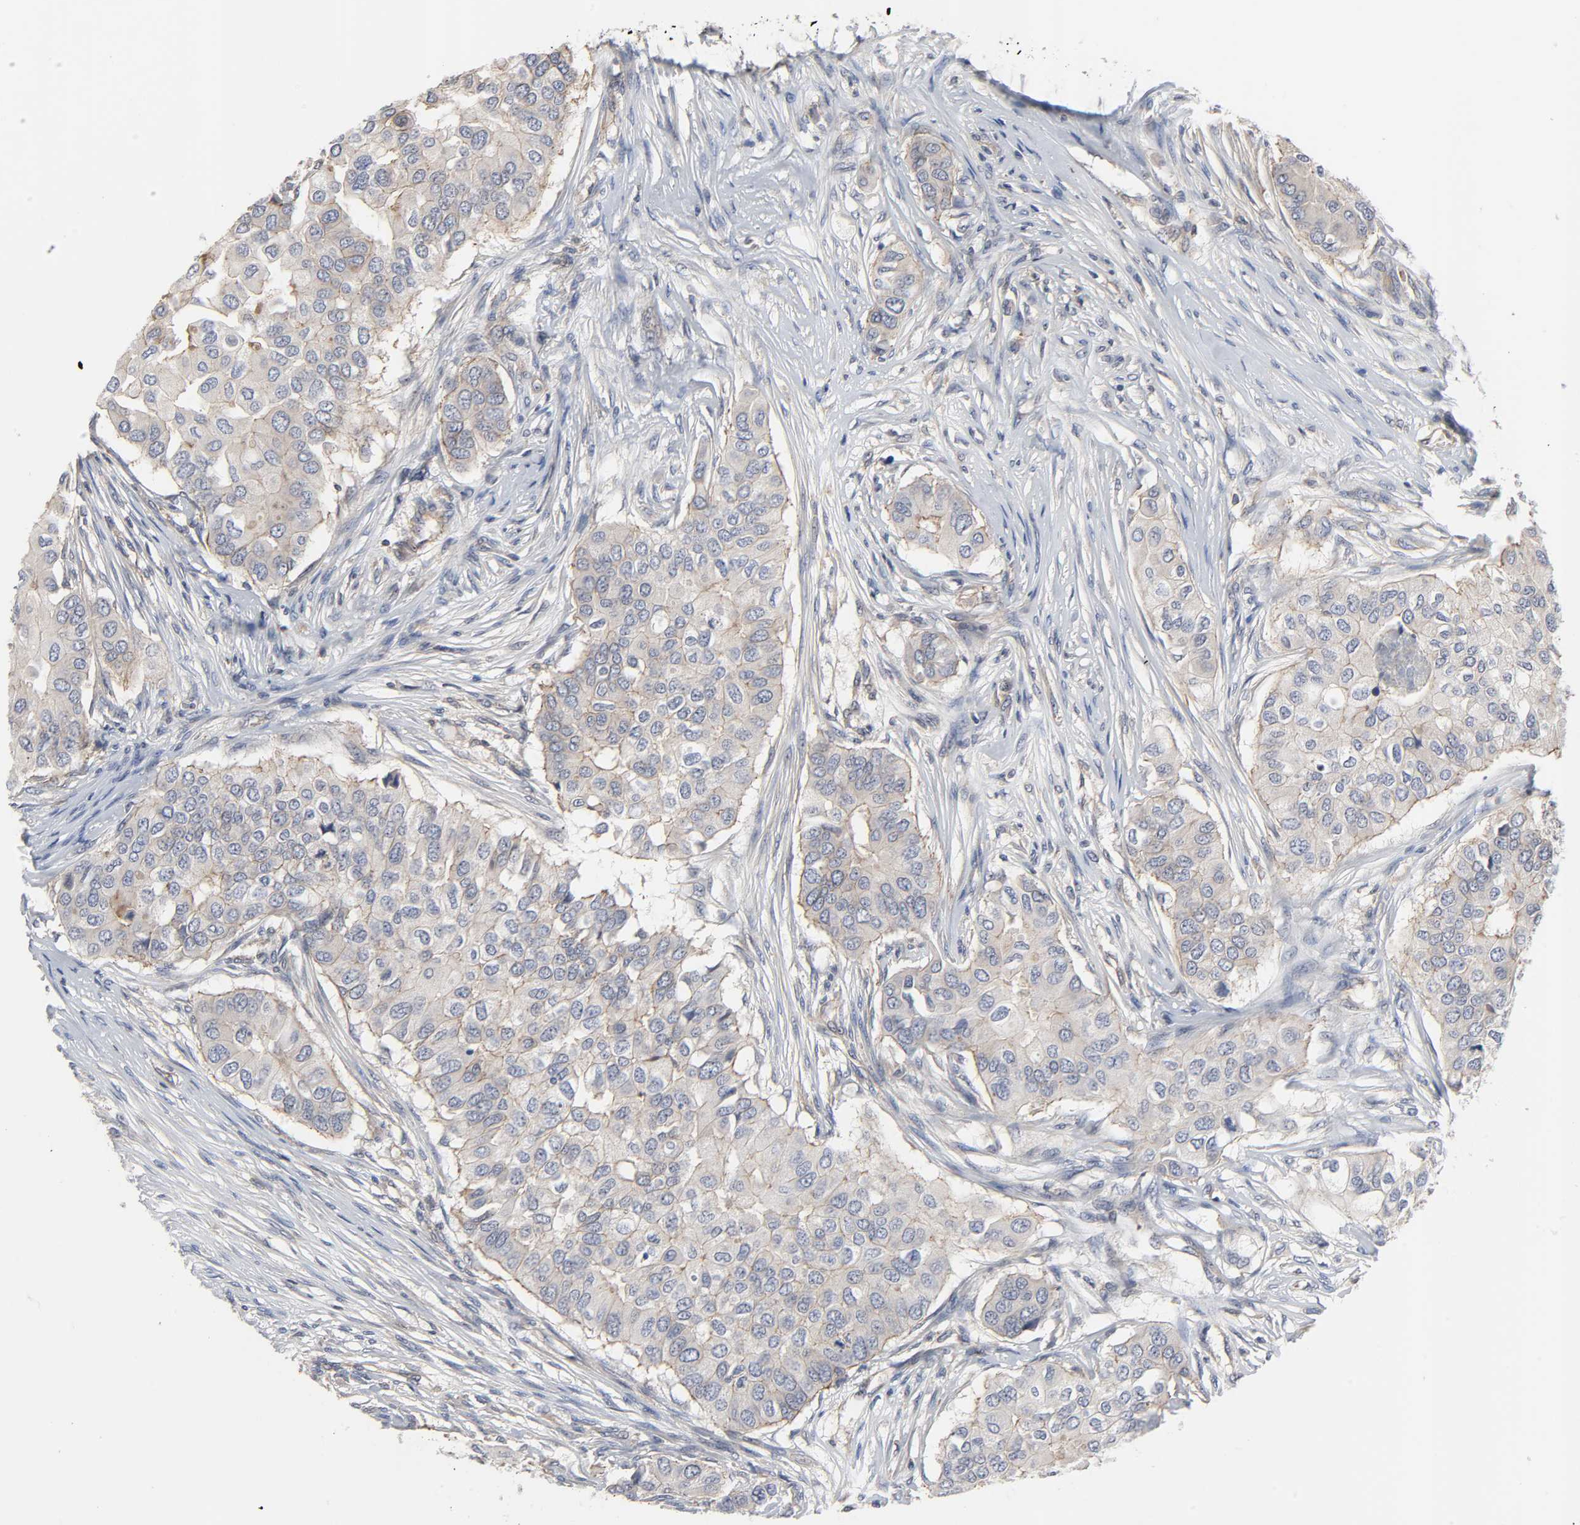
{"staining": {"intensity": "weak", "quantity": ">75%", "location": "cytoplasmic/membranous"}, "tissue": "breast cancer", "cell_type": "Tumor cells", "image_type": "cancer", "snomed": [{"axis": "morphology", "description": "Normal tissue, NOS"}, {"axis": "morphology", "description": "Duct carcinoma"}, {"axis": "topography", "description": "Breast"}], "caption": "Weak cytoplasmic/membranous staining for a protein is seen in about >75% of tumor cells of invasive ductal carcinoma (breast) using immunohistochemistry.", "gene": "DDX10", "patient": {"sex": "female", "age": 49}}